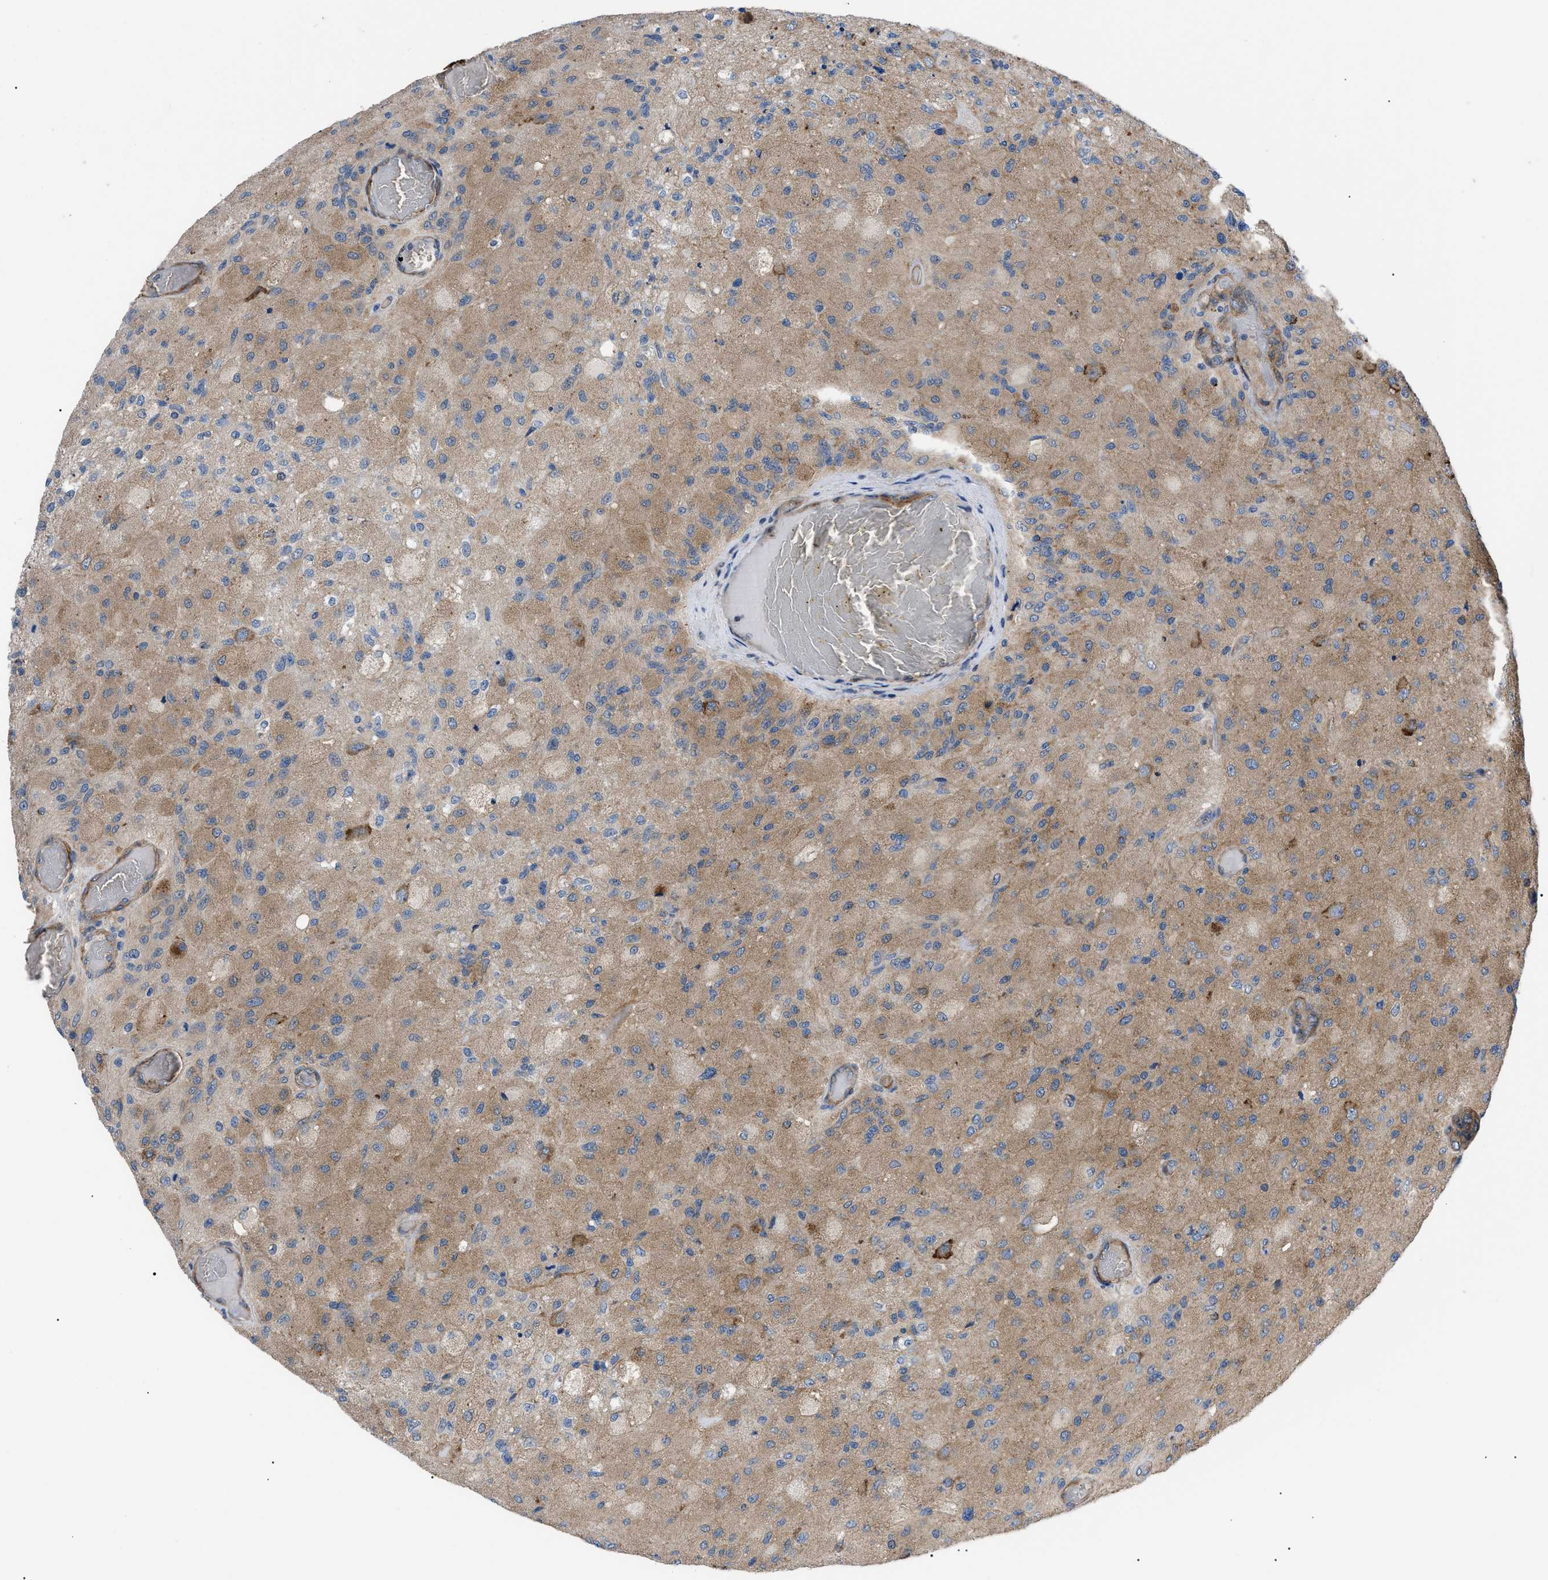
{"staining": {"intensity": "weak", "quantity": "25%-75%", "location": "cytoplasmic/membranous"}, "tissue": "glioma", "cell_type": "Tumor cells", "image_type": "cancer", "snomed": [{"axis": "morphology", "description": "Normal tissue, NOS"}, {"axis": "morphology", "description": "Glioma, malignant, High grade"}, {"axis": "topography", "description": "Cerebral cortex"}], "caption": "The image reveals staining of glioma, revealing weak cytoplasmic/membranous protein expression (brown color) within tumor cells. (DAB (3,3'-diaminobenzidine) = brown stain, brightfield microscopy at high magnification).", "gene": "MYO10", "patient": {"sex": "male", "age": 77}}